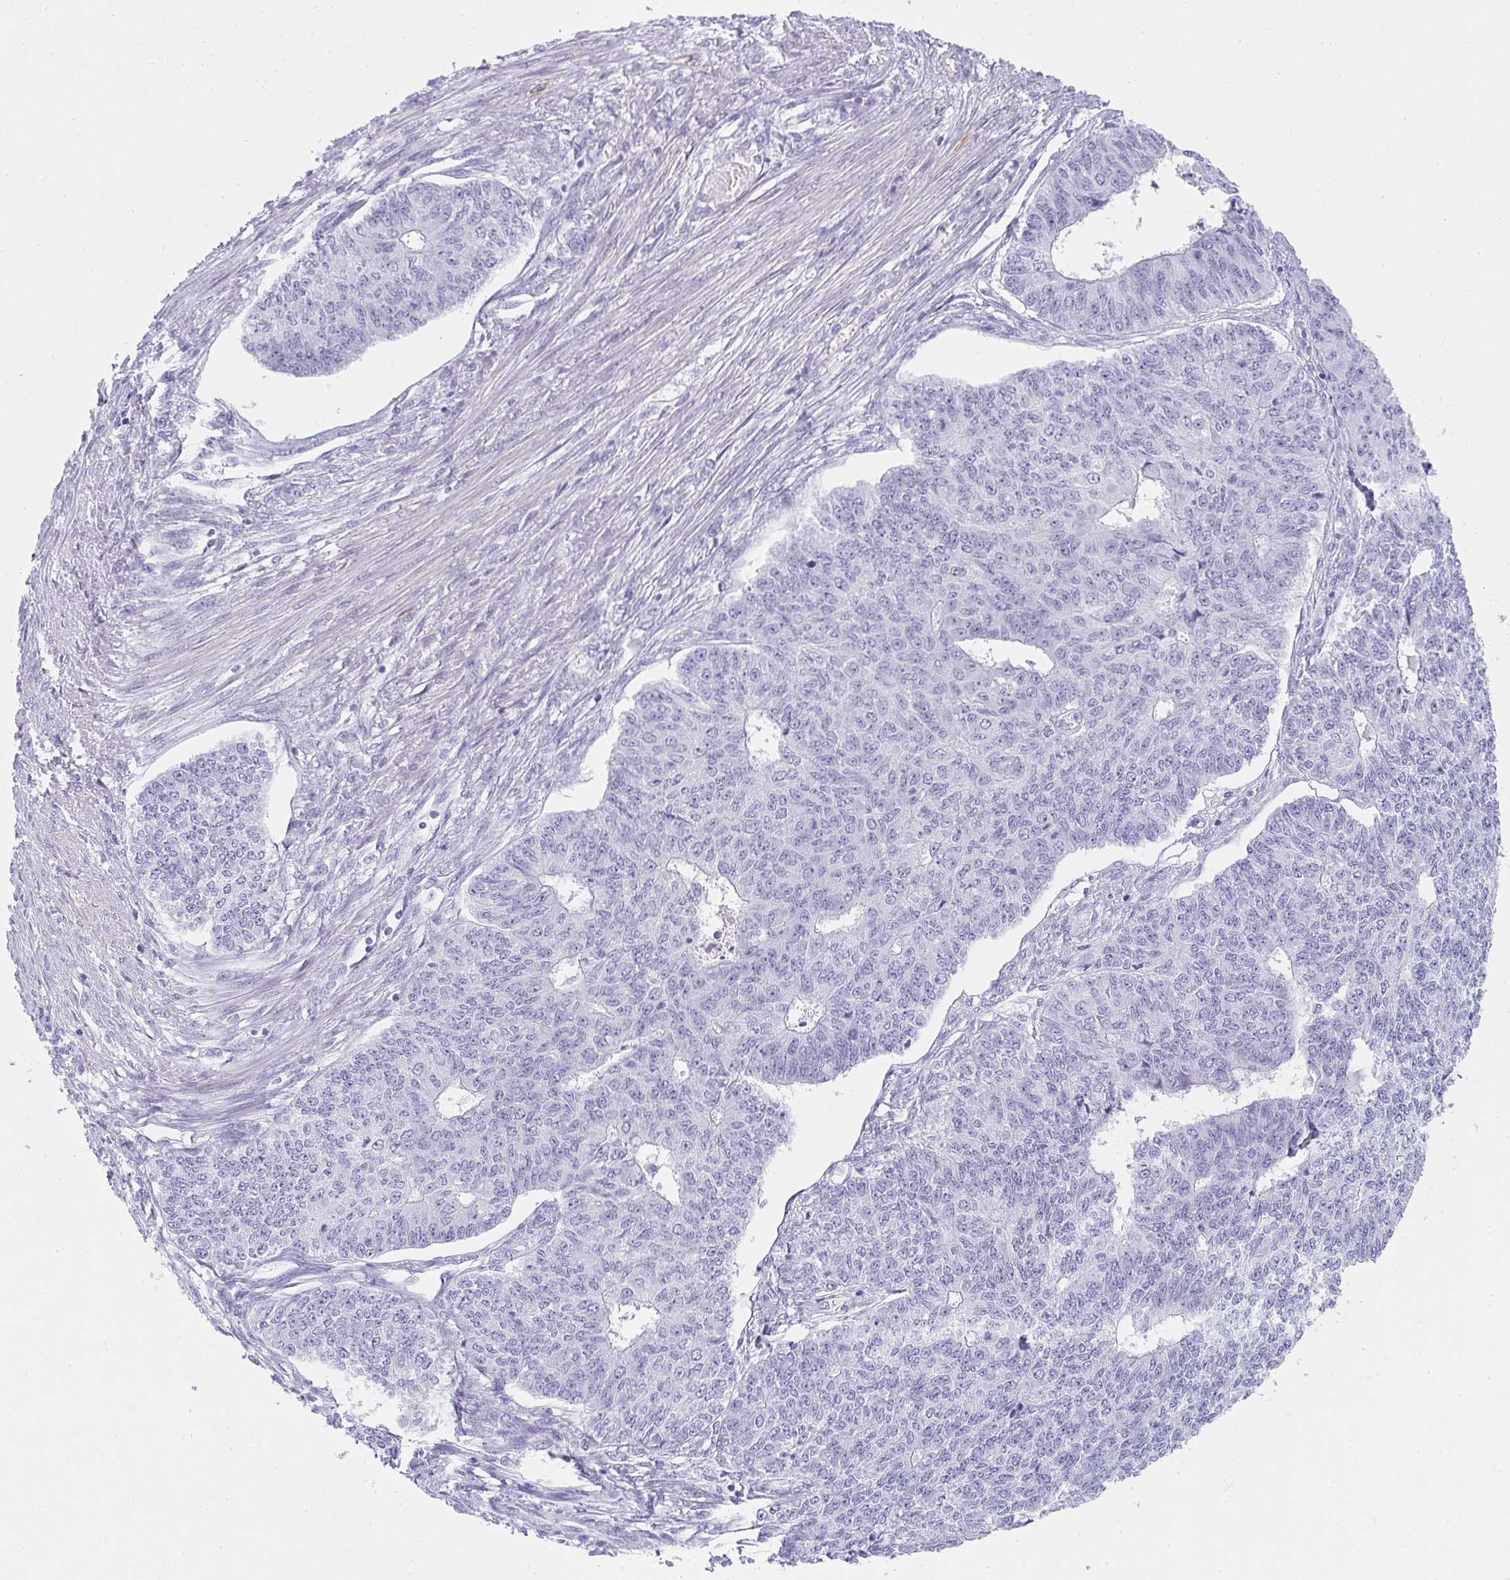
{"staining": {"intensity": "negative", "quantity": "none", "location": "none"}, "tissue": "endometrial cancer", "cell_type": "Tumor cells", "image_type": "cancer", "snomed": [{"axis": "morphology", "description": "Adenocarcinoma, NOS"}, {"axis": "topography", "description": "Endometrium"}], "caption": "This is a histopathology image of IHC staining of adenocarcinoma (endometrial), which shows no expression in tumor cells. The staining was performed using DAB (3,3'-diaminobenzidine) to visualize the protein expression in brown, while the nuclei were stained in blue with hematoxylin (Magnification: 20x).", "gene": "PRND", "patient": {"sex": "female", "age": 32}}